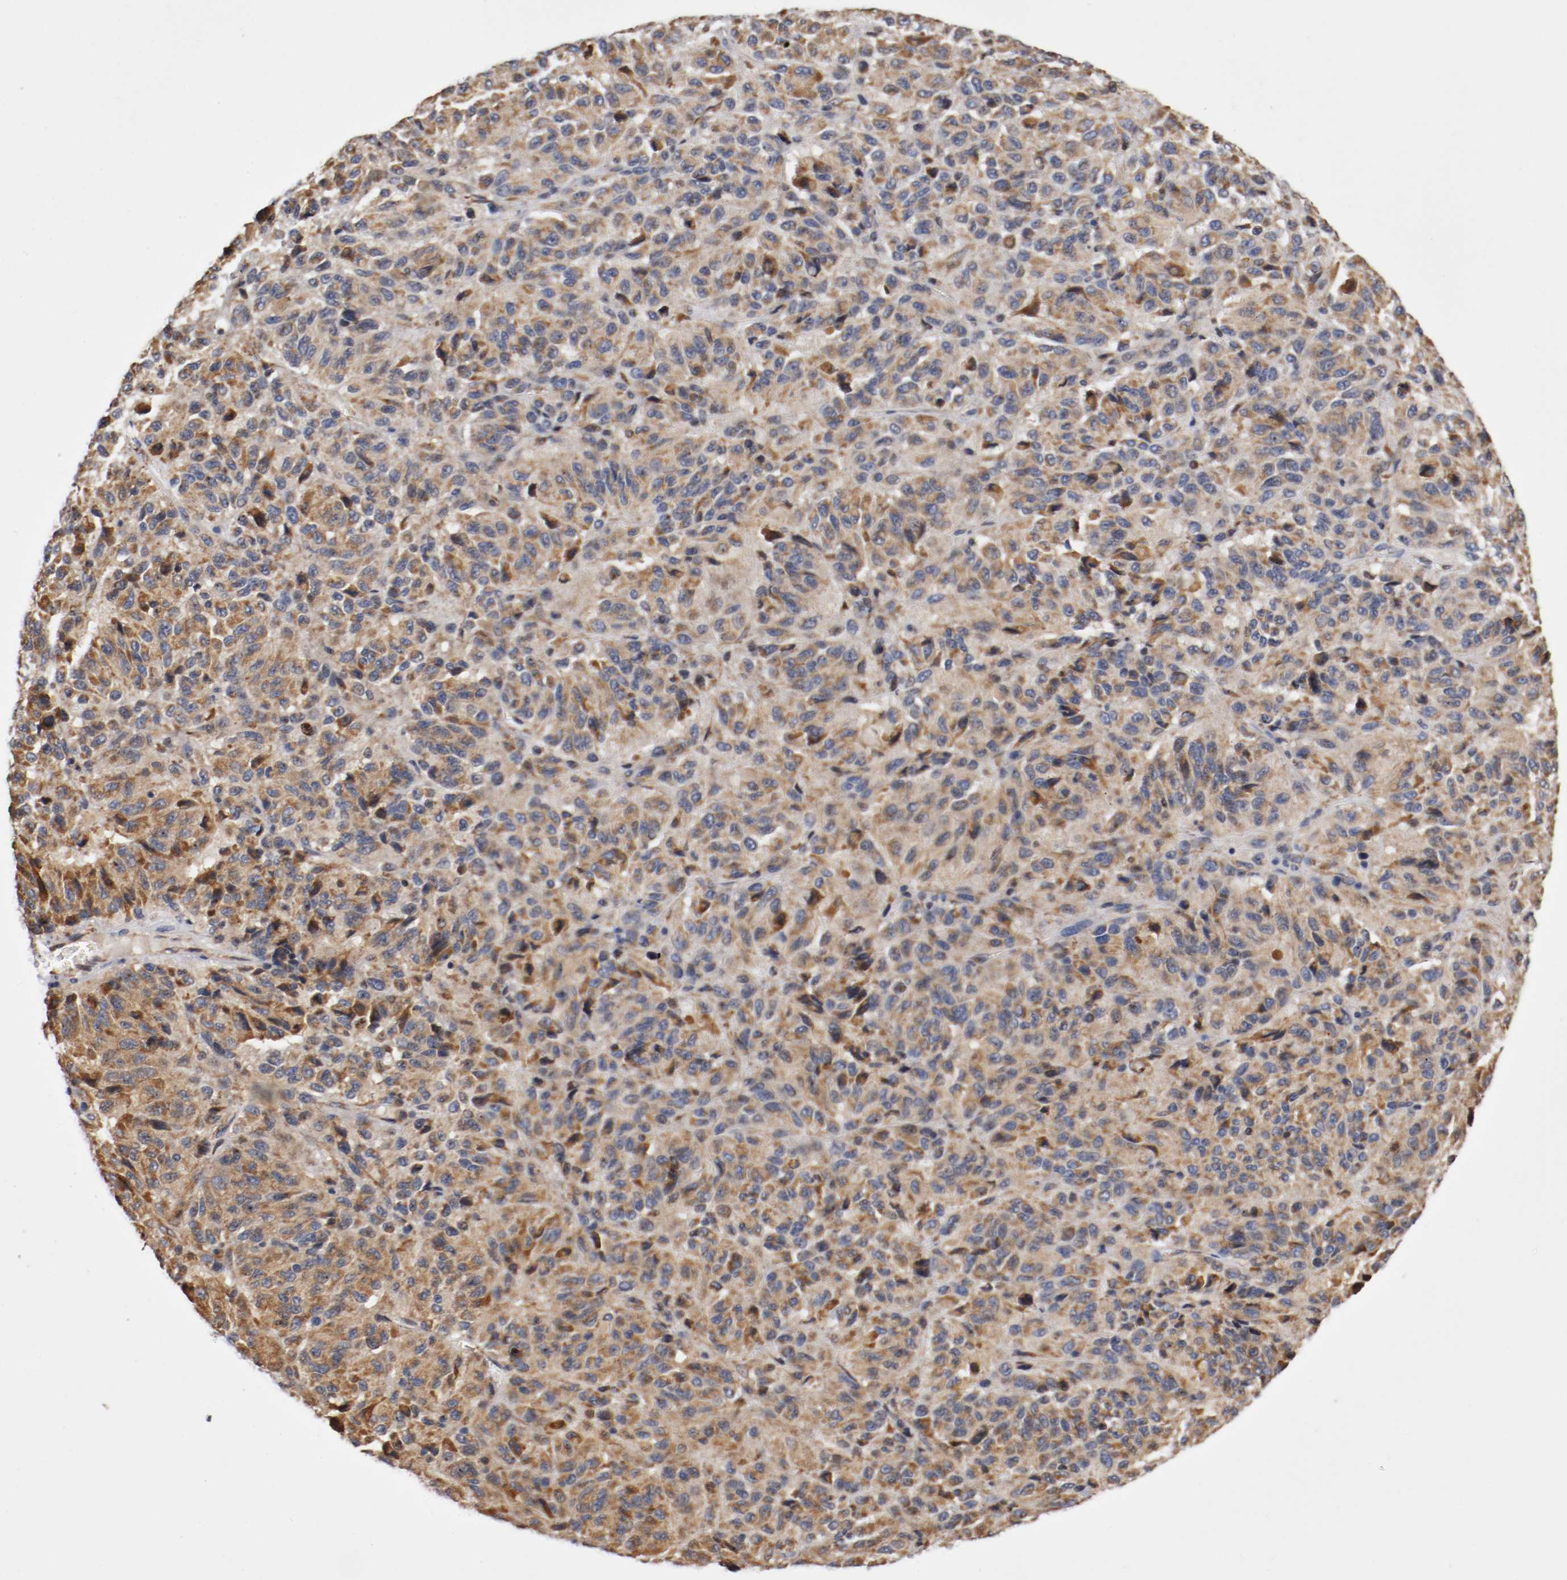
{"staining": {"intensity": "weak", "quantity": ">75%", "location": "cytoplasmic/membranous"}, "tissue": "melanoma", "cell_type": "Tumor cells", "image_type": "cancer", "snomed": [{"axis": "morphology", "description": "Malignant melanoma, Metastatic site"}, {"axis": "topography", "description": "Lung"}], "caption": "Immunohistochemical staining of melanoma reveals low levels of weak cytoplasmic/membranous protein positivity in approximately >75% of tumor cells. The staining is performed using DAB (3,3'-diaminobenzidine) brown chromogen to label protein expression. The nuclei are counter-stained blue using hematoxylin.", "gene": "TNFSF13", "patient": {"sex": "male", "age": 64}}